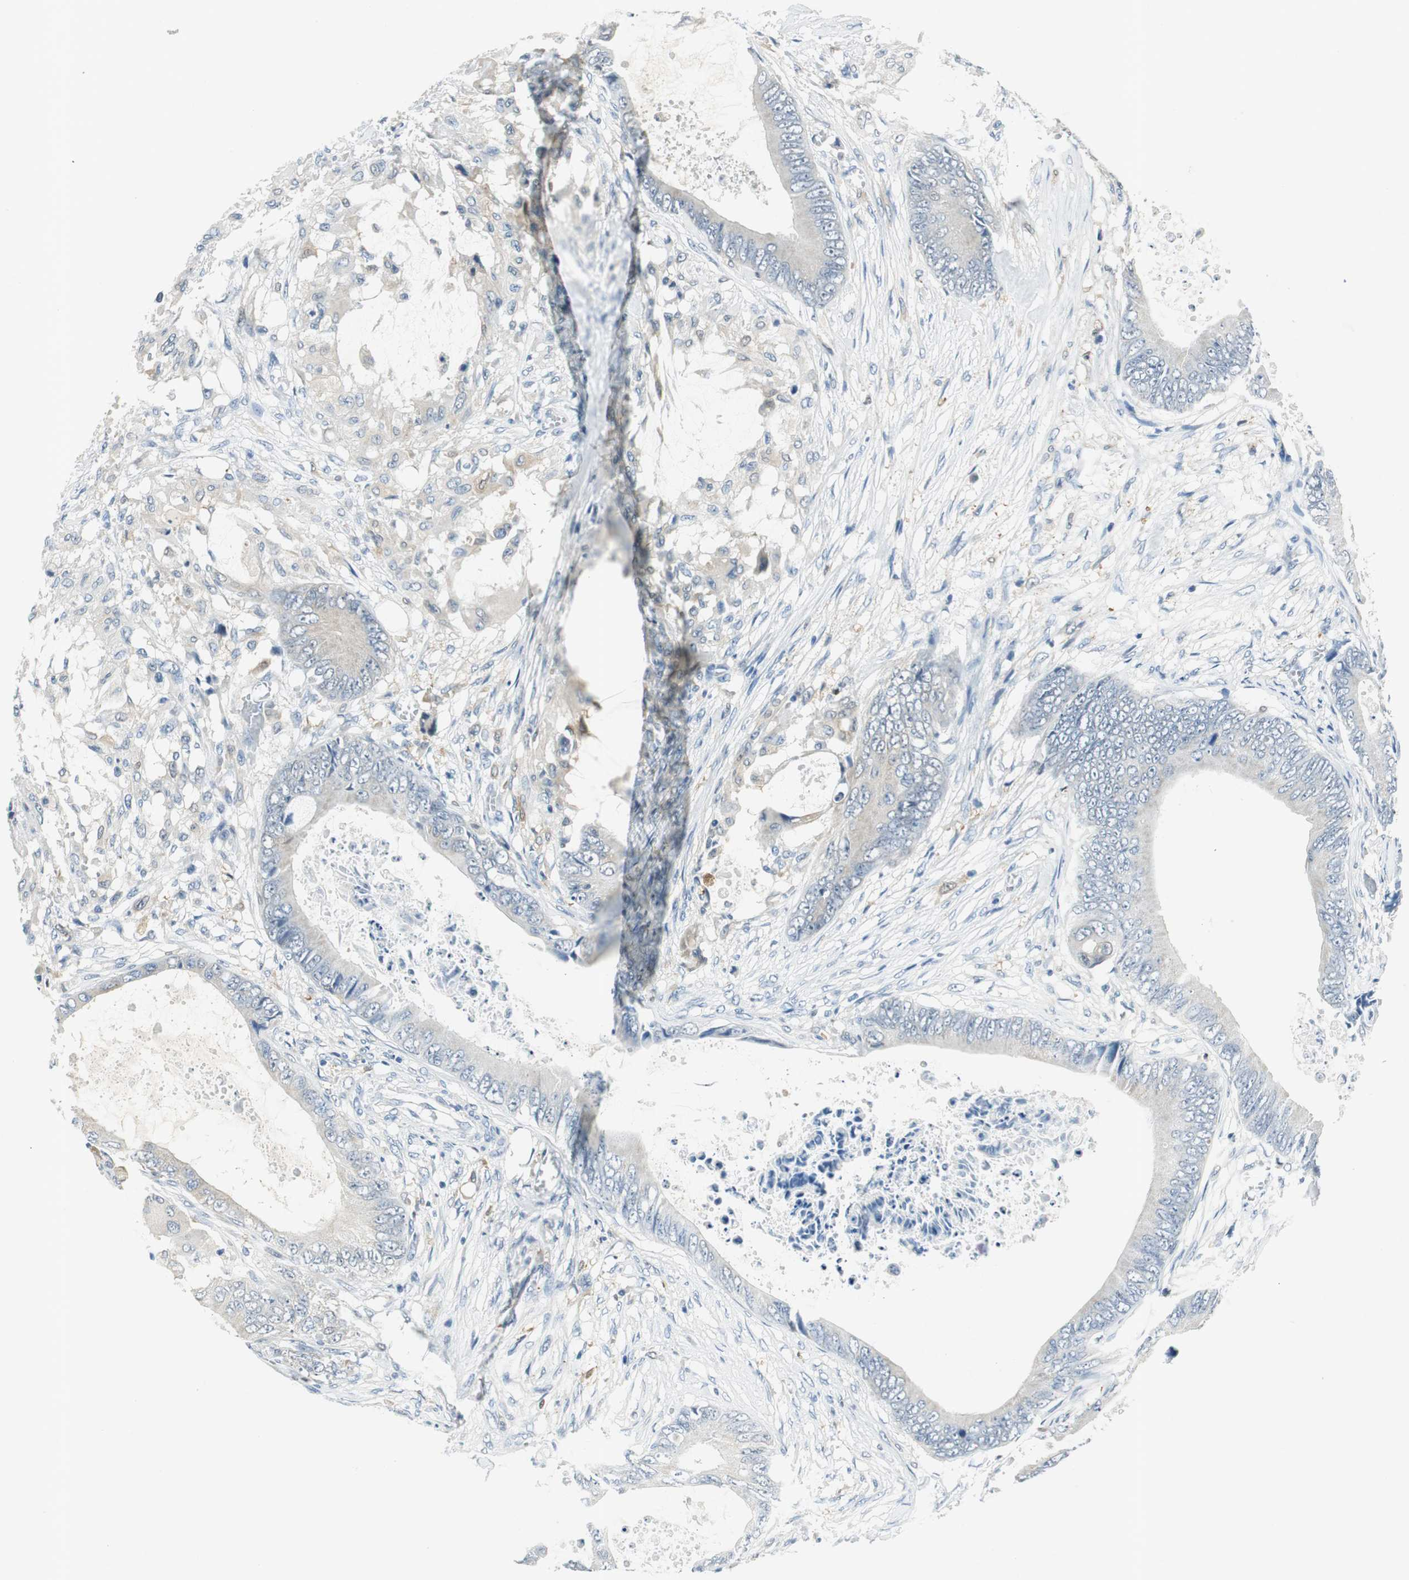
{"staining": {"intensity": "negative", "quantity": "none", "location": "none"}, "tissue": "colorectal cancer", "cell_type": "Tumor cells", "image_type": "cancer", "snomed": [{"axis": "morphology", "description": "Normal tissue, NOS"}, {"axis": "morphology", "description": "Adenocarcinoma, NOS"}, {"axis": "topography", "description": "Rectum"}, {"axis": "topography", "description": "Peripheral nerve tissue"}], "caption": "The photomicrograph reveals no significant positivity in tumor cells of colorectal cancer. (Brightfield microscopy of DAB (3,3'-diaminobenzidine) immunohistochemistry at high magnification).", "gene": "ME1", "patient": {"sex": "female", "age": 77}}